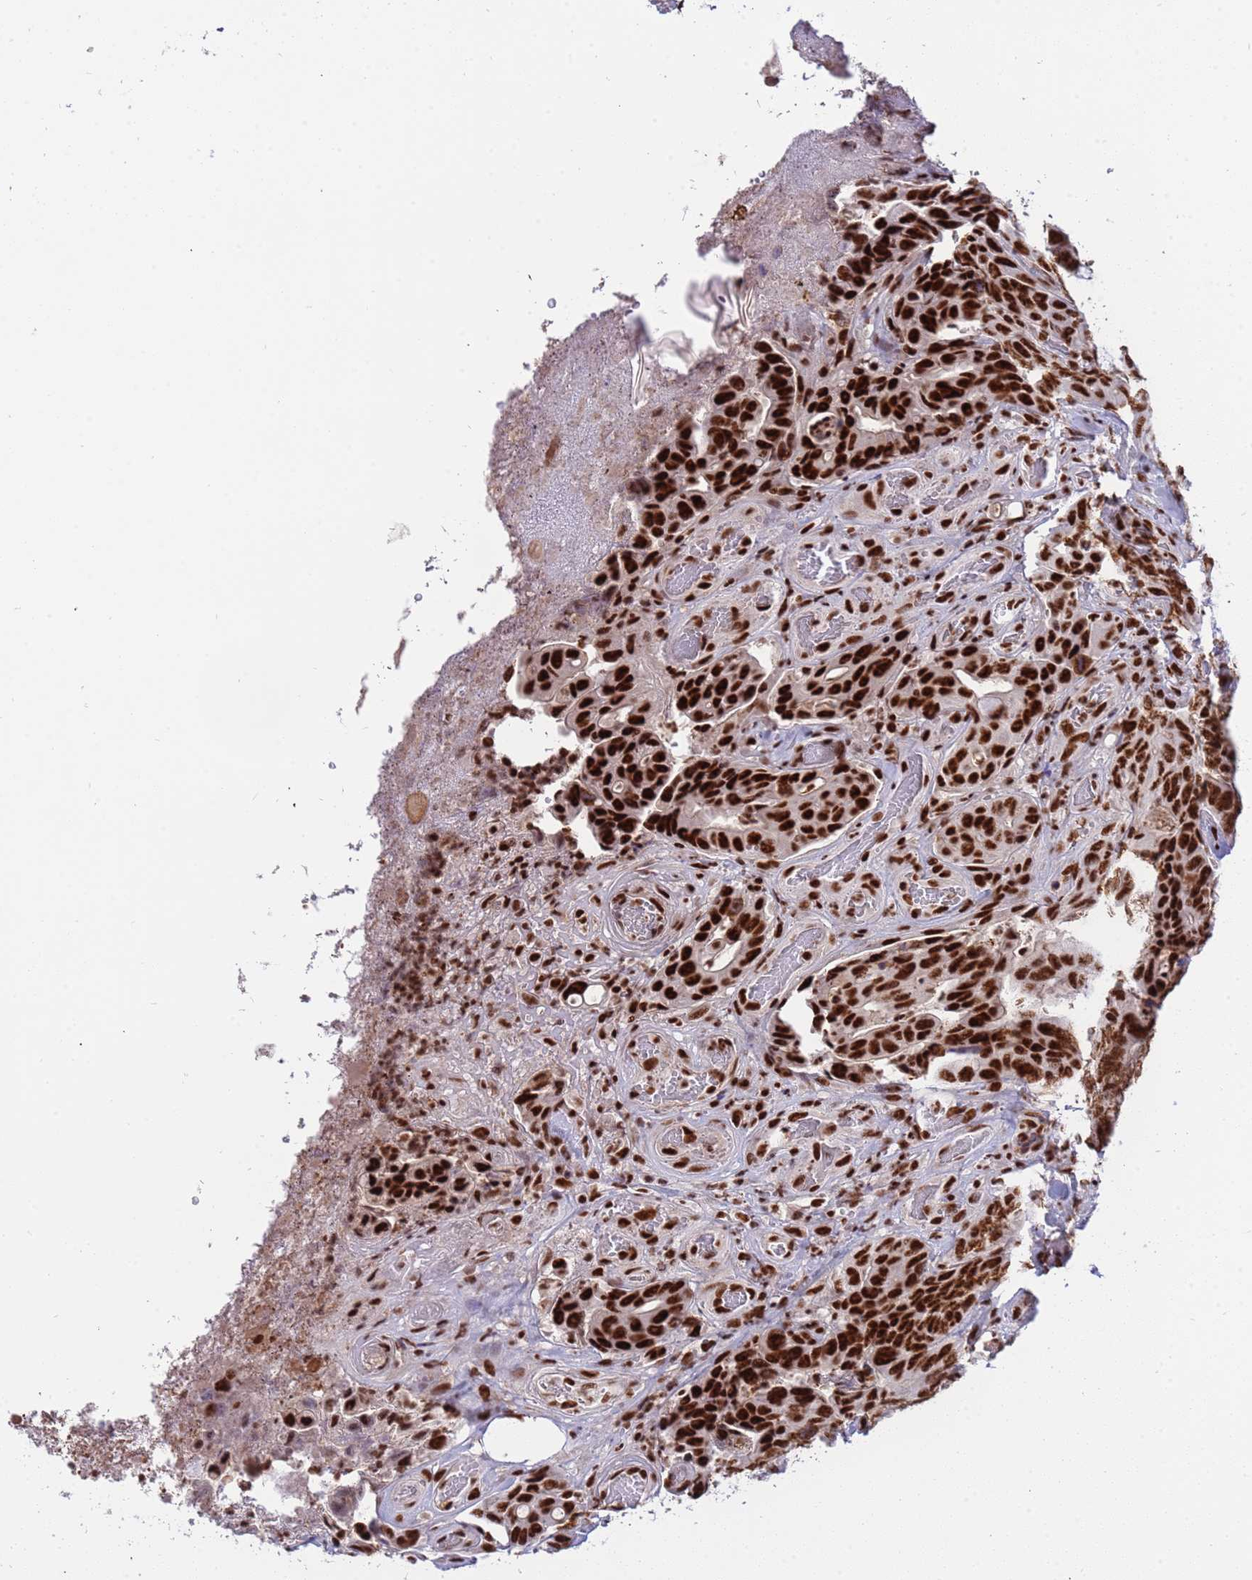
{"staining": {"intensity": "strong", "quantity": ">75%", "location": "nuclear"}, "tissue": "colorectal cancer", "cell_type": "Tumor cells", "image_type": "cancer", "snomed": [{"axis": "morphology", "description": "Adenocarcinoma, NOS"}, {"axis": "topography", "description": "Colon"}], "caption": "IHC micrograph of human colorectal cancer (adenocarcinoma) stained for a protein (brown), which demonstrates high levels of strong nuclear staining in about >75% of tumor cells.", "gene": "SRRT", "patient": {"sex": "female", "age": 82}}